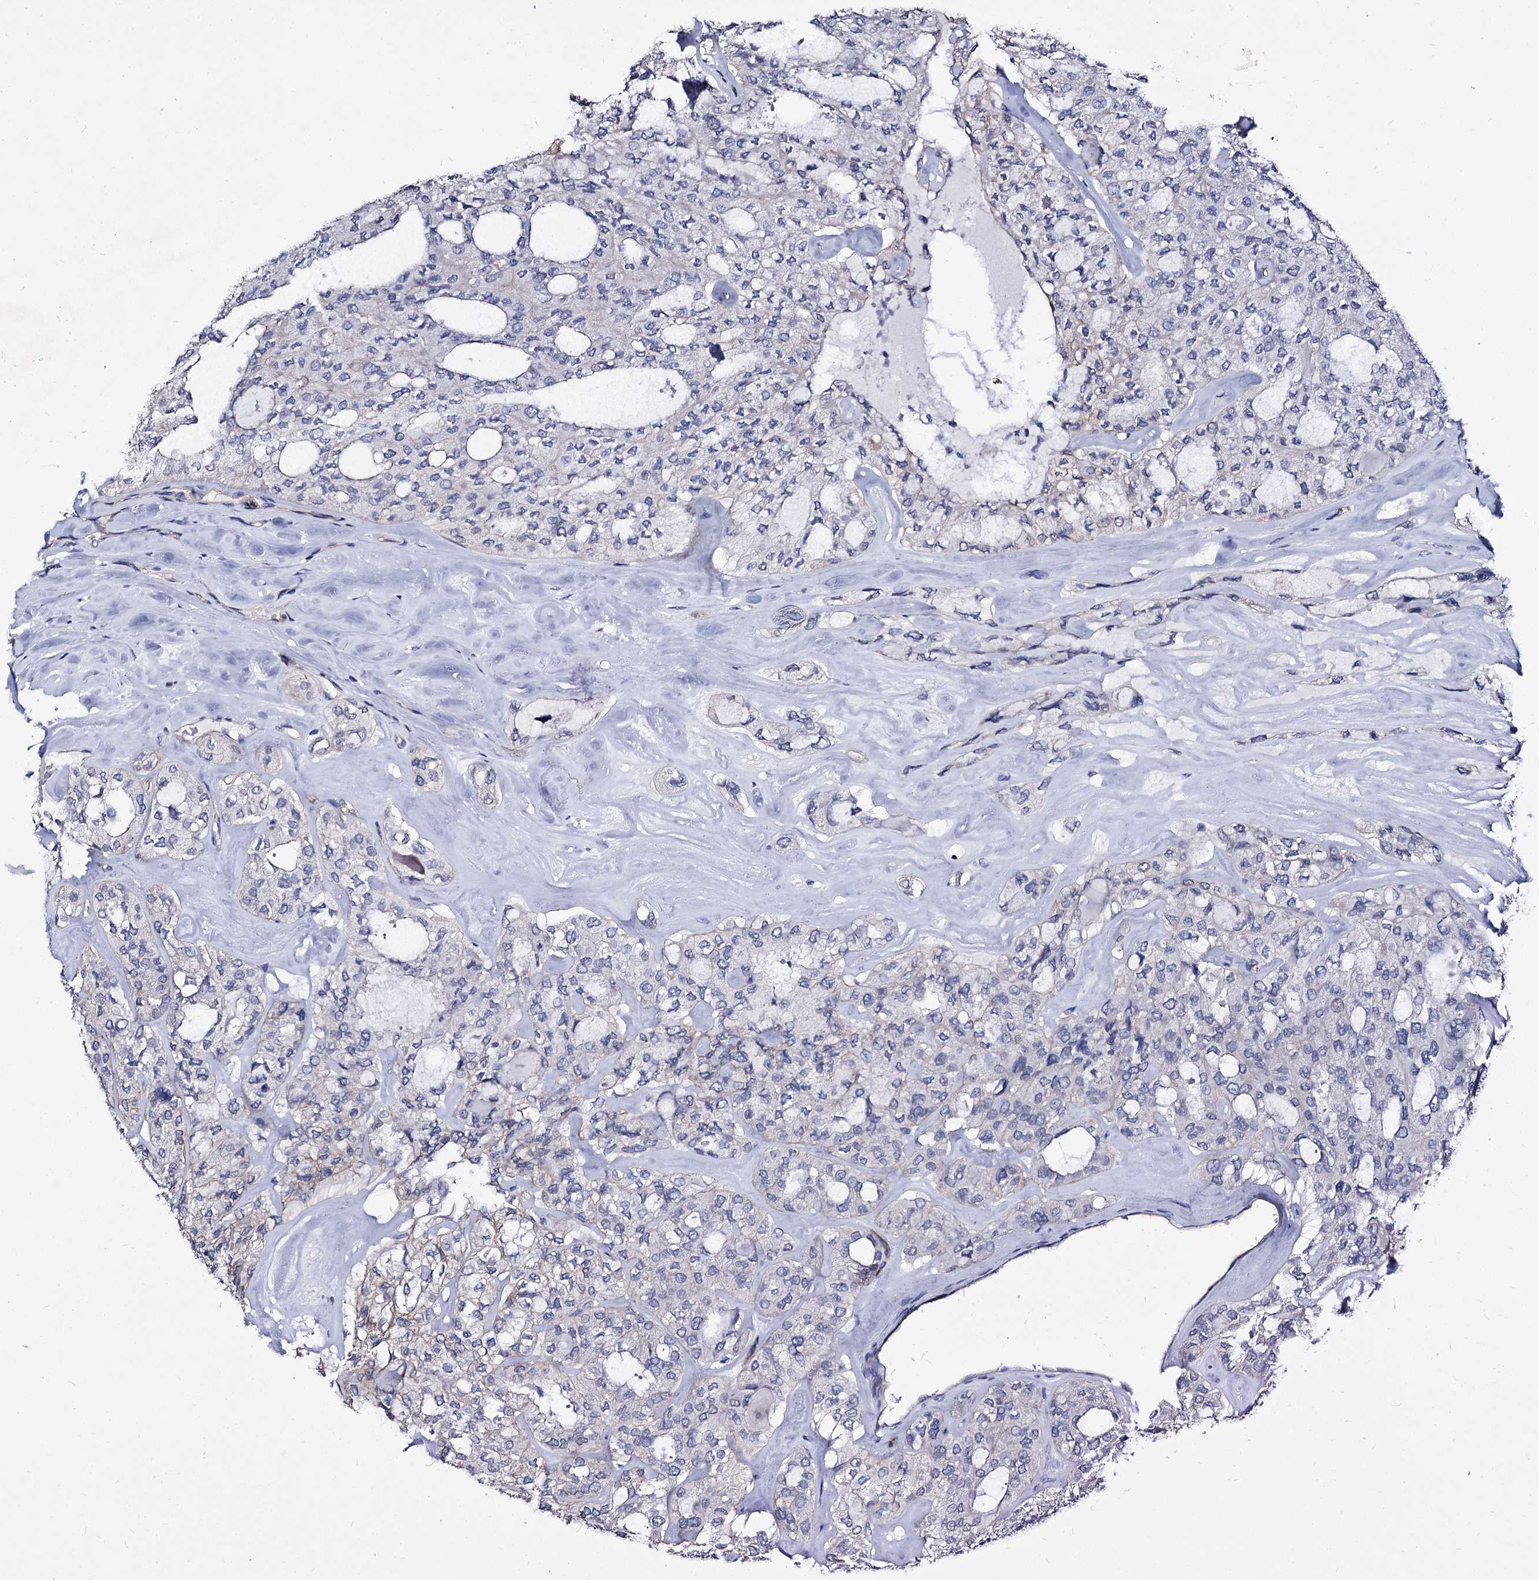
{"staining": {"intensity": "negative", "quantity": "none", "location": "none"}, "tissue": "thyroid cancer", "cell_type": "Tumor cells", "image_type": "cancer", "snomed": [{"axis": "morphology", "description": "Follicular adenoma carcinoma, NOS"}, {"axis": "topography", "description": "Thyroid gland"}], "caption": "High magnification brightfield microscopy of thyroid cancer (follicular adenoma carcinoma) stained with DAB (3,3'-diaminobenzidine) (brown) and counterstained with hematoxylin (blue): tumor cells show no significant staining. (Brightfield microscopy of DAB immunohistochemistry (IHC) at high magnification).", "gene": "CBFB", "patient": {"sex": "male", "age": 75}}